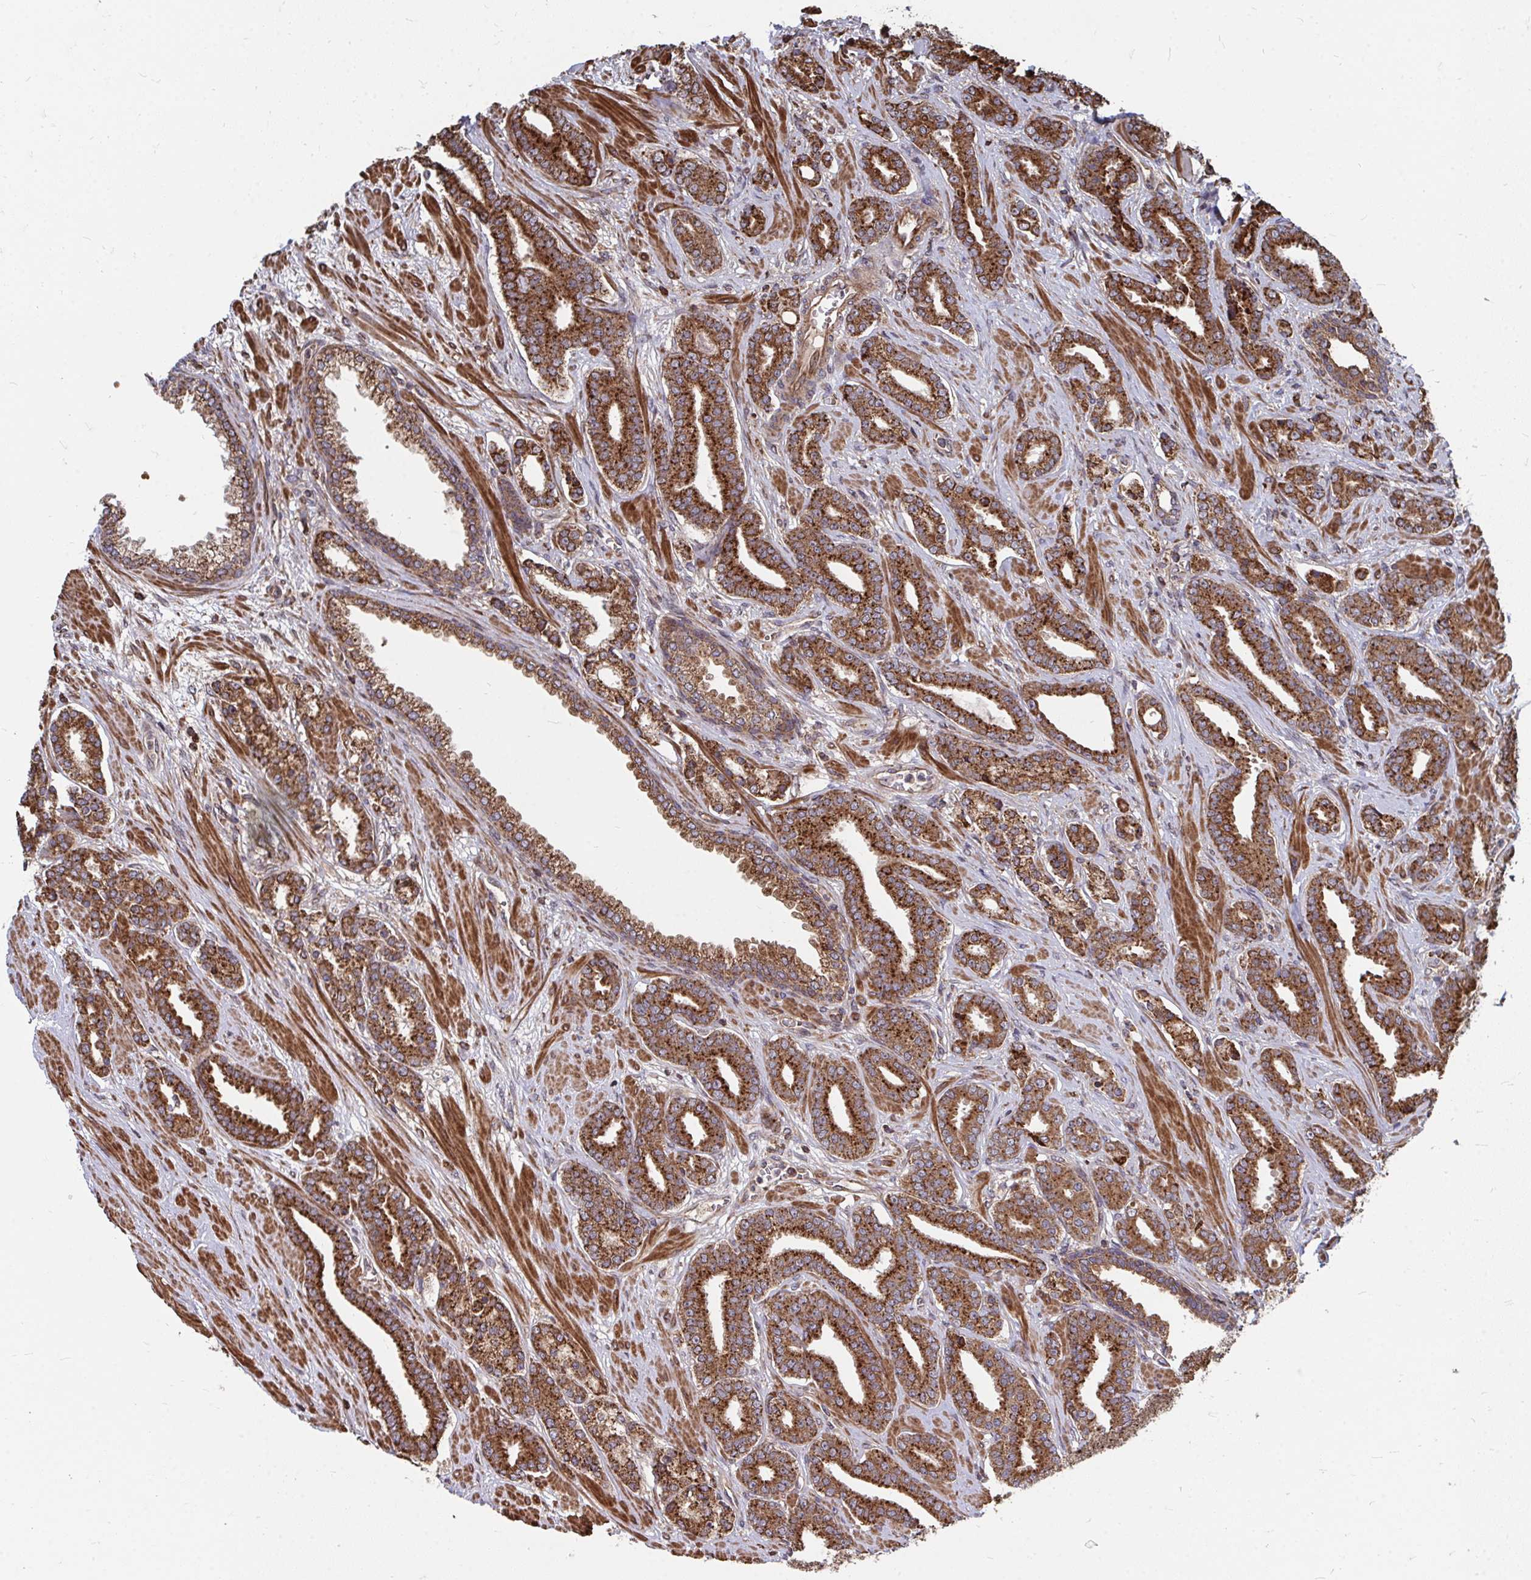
{"staining": {"intensity": "strong", "quantity": ">75%", "location": "cytoplasmic/membranous"}, "tissue": "prostate cancer", "cell_type": "Tumor cells", "image_type": "cancer", "snomed": [{"axis": "morphology", "description": "Adenocarcinoma, High grade"}, {"axis": "topography", "description": "Prostate"}], "caption": "Prostate cancer stained for a protein demonstrates strong cytoplasmic/membranous positivity in tumor cells. (brown staining indicates protein expression, while blue staining denotes nuclei).", "gene": "FAM89A", "patient": {"sex": "male", "age": 60}}